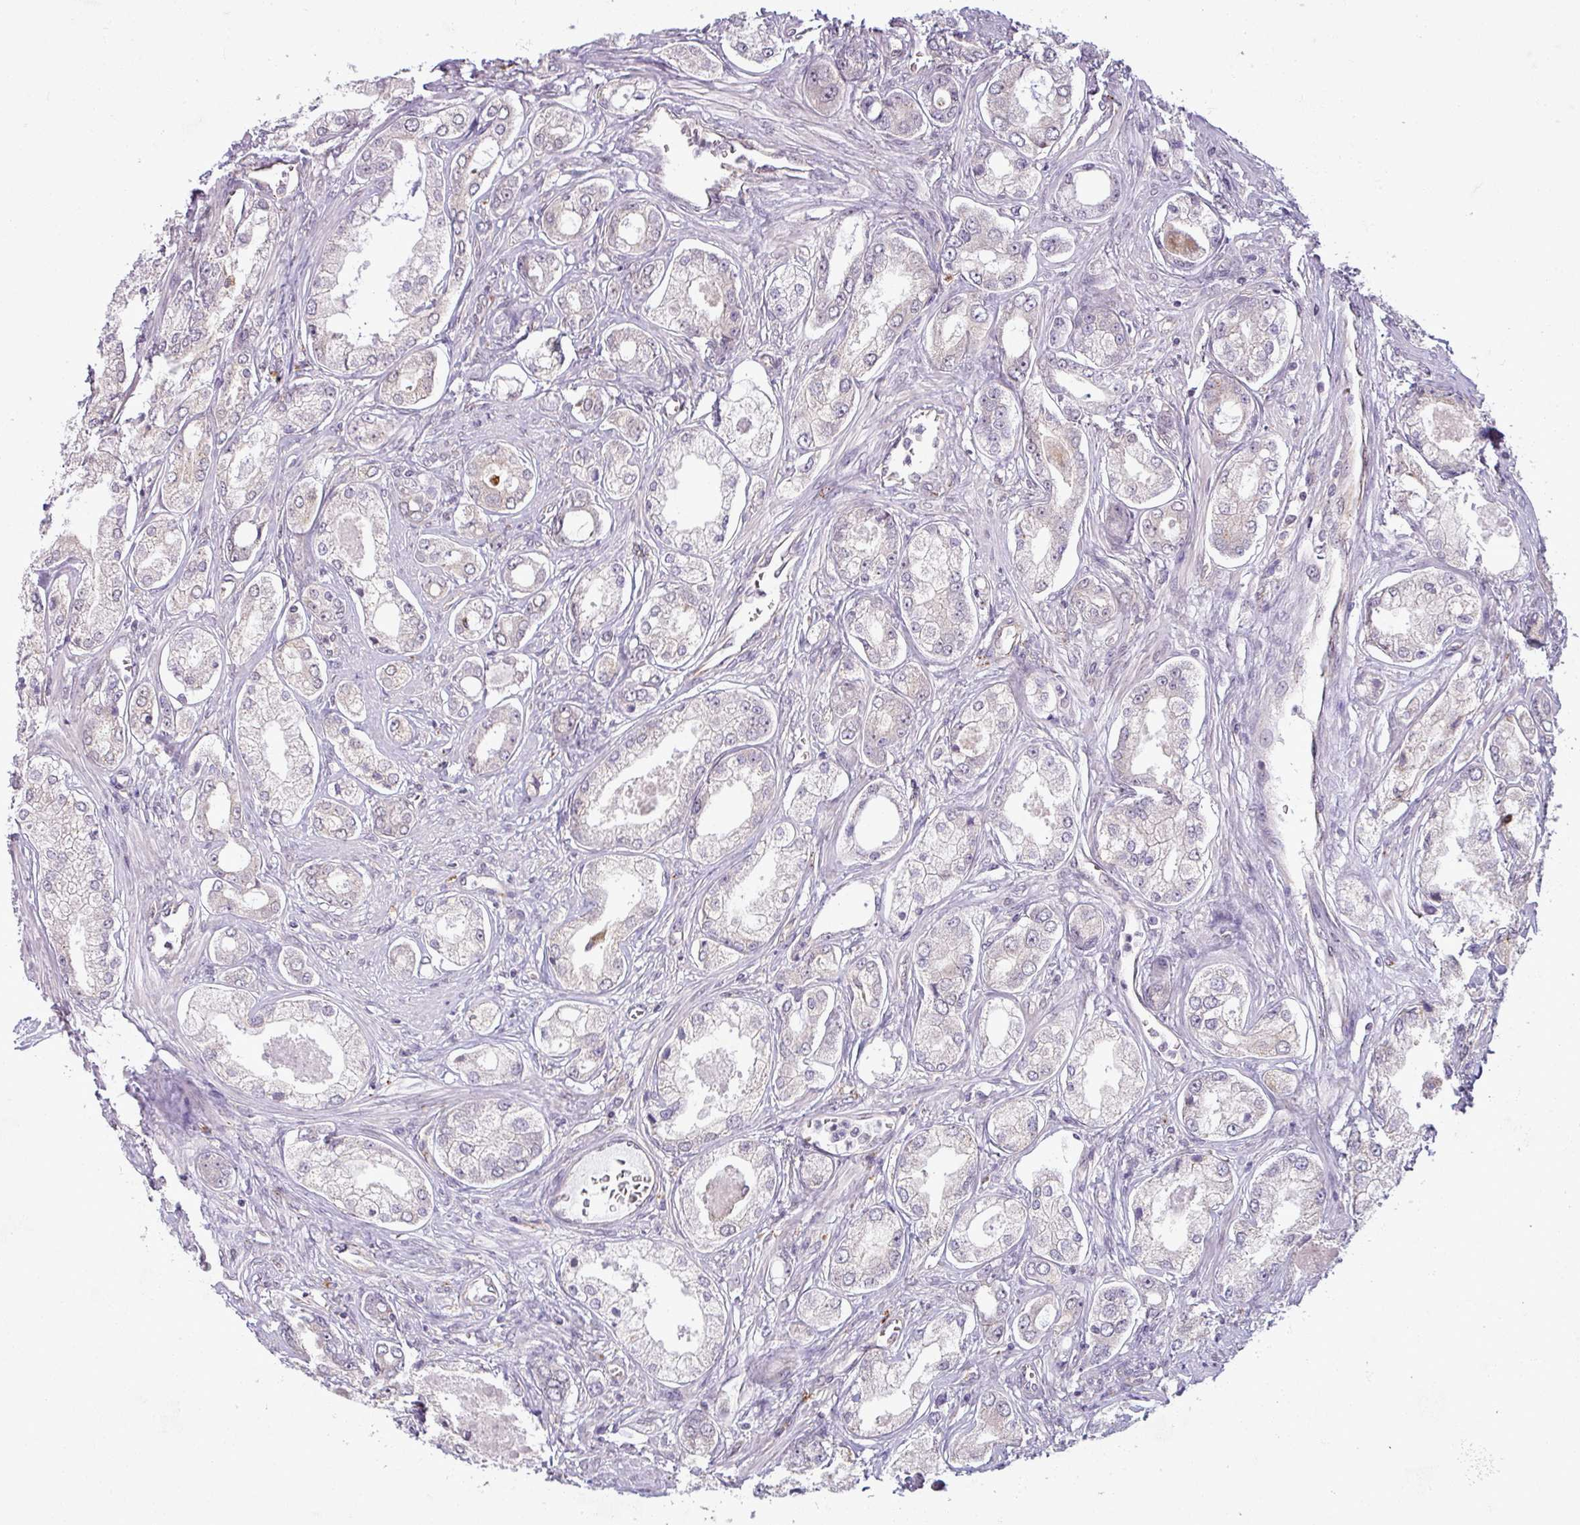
{"staining": {"intensity": "negative", "quantity": "none", "location": "none"}, "tissue": "prostate cancer", "cell_type": "Tumor cells", "image_type": "cancer", "snomed": [{"axis": "morphology", "description": "Adenocarcinoma, Low grade"}, {"axis": "topography", "description": "Prostate"}], "caption": "Immunohistochemistry histopathology image of neoplastic tissue: human prostate cancer stained with DAB displays no significant protein staining in tumor cells. (DAB immunohistochemistry with hematoxylin counter stain).", "gene": "CCDC144A", "patient": {"sex": "male", "age": 68}}